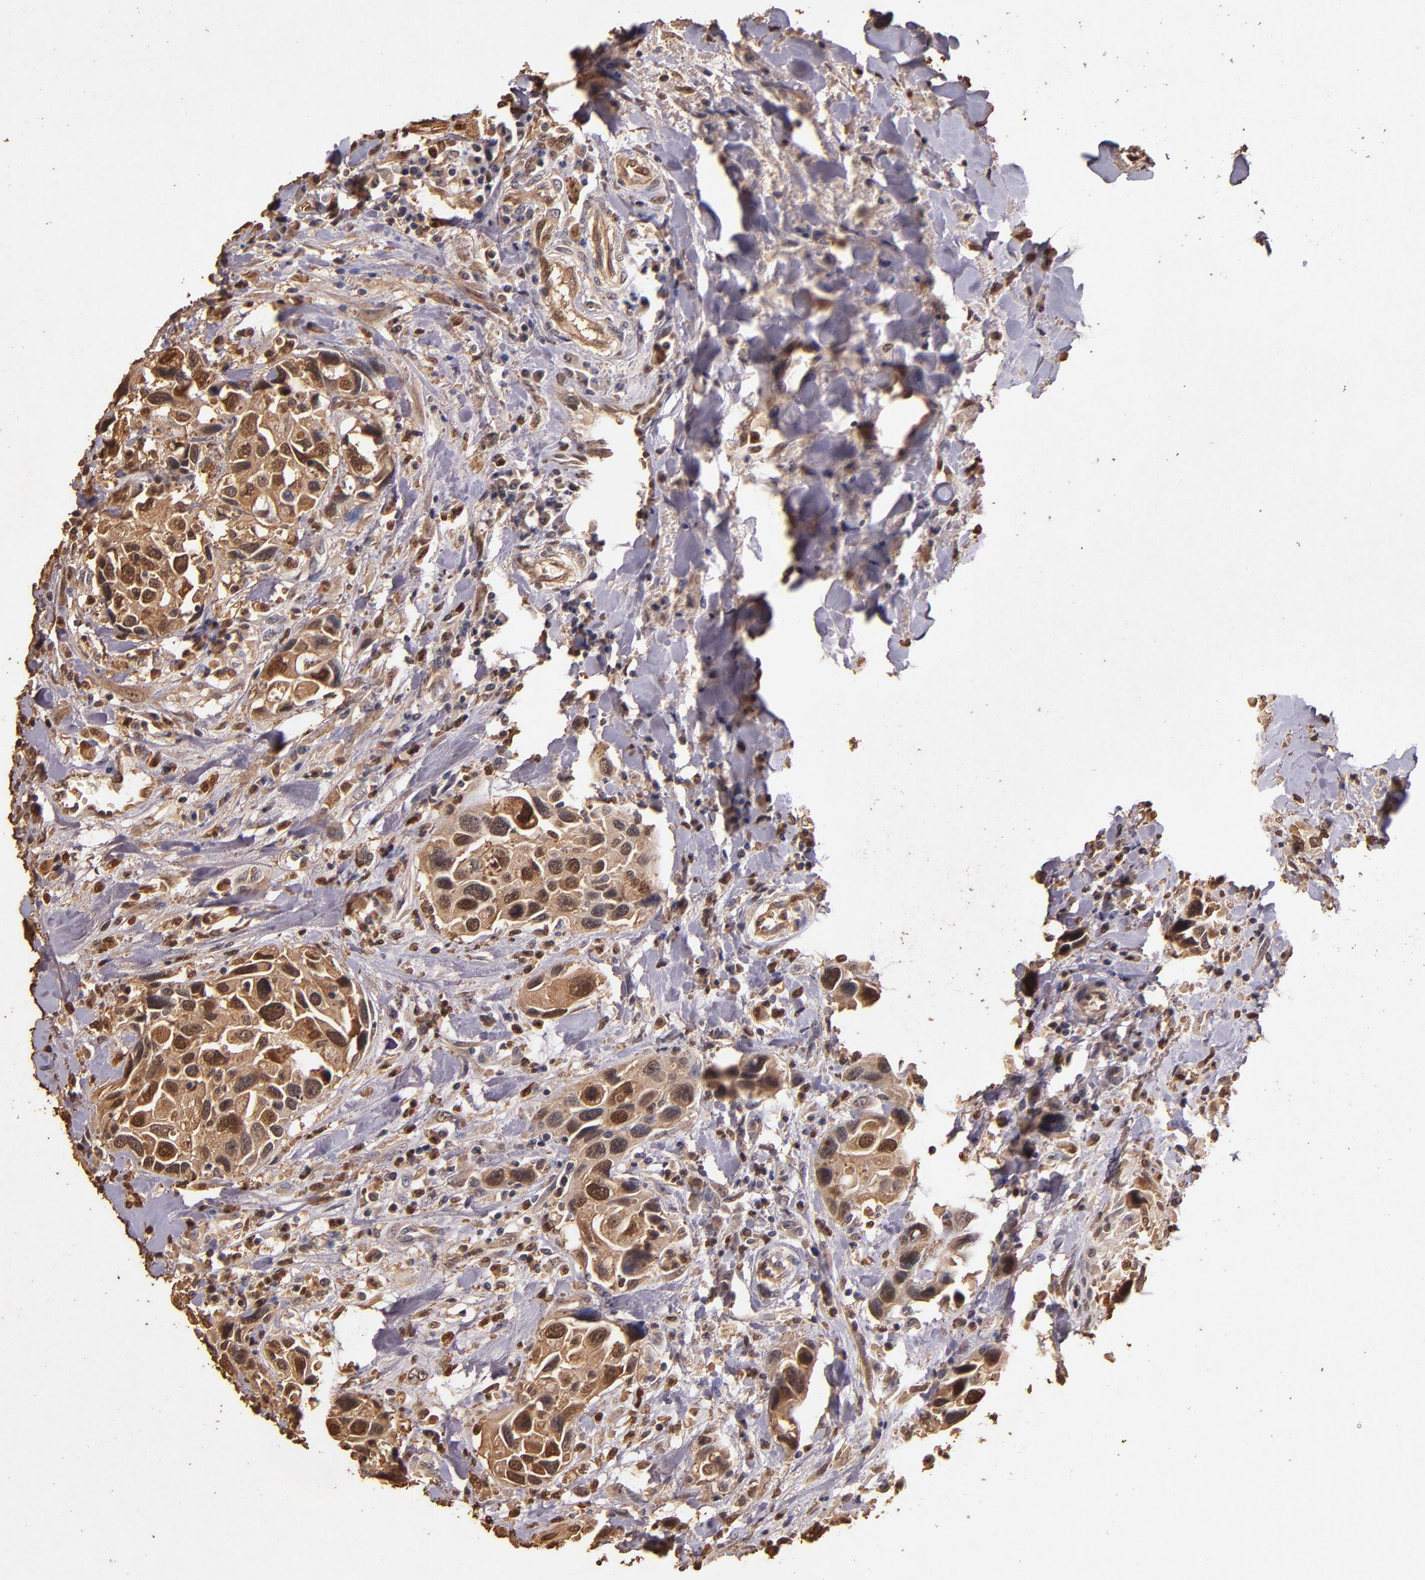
{"staining": {"intensity": "moderate", "quantity": ">75%", "location": "cytoplasmic/membranous,nuclear"}, "tissue": "urothelial cancer", "cell_type": "Tumor cells", "image_type": "cancer", "snomed": [{"axis": "morphology", "description": "Urothelial carcinoma, High grade"}, {"axis": "topography", "description": "Urinary bladder"}], "caption": "Immunohistochemical staining of high-grade urothelial carcinoma reveals medium levels of moderate cytoplasmic/membranous and nuclear protein staining in approximately >75% of tumor cells.", "gene": "S100A6", "patient": {"sex": "male", "age": 66}}